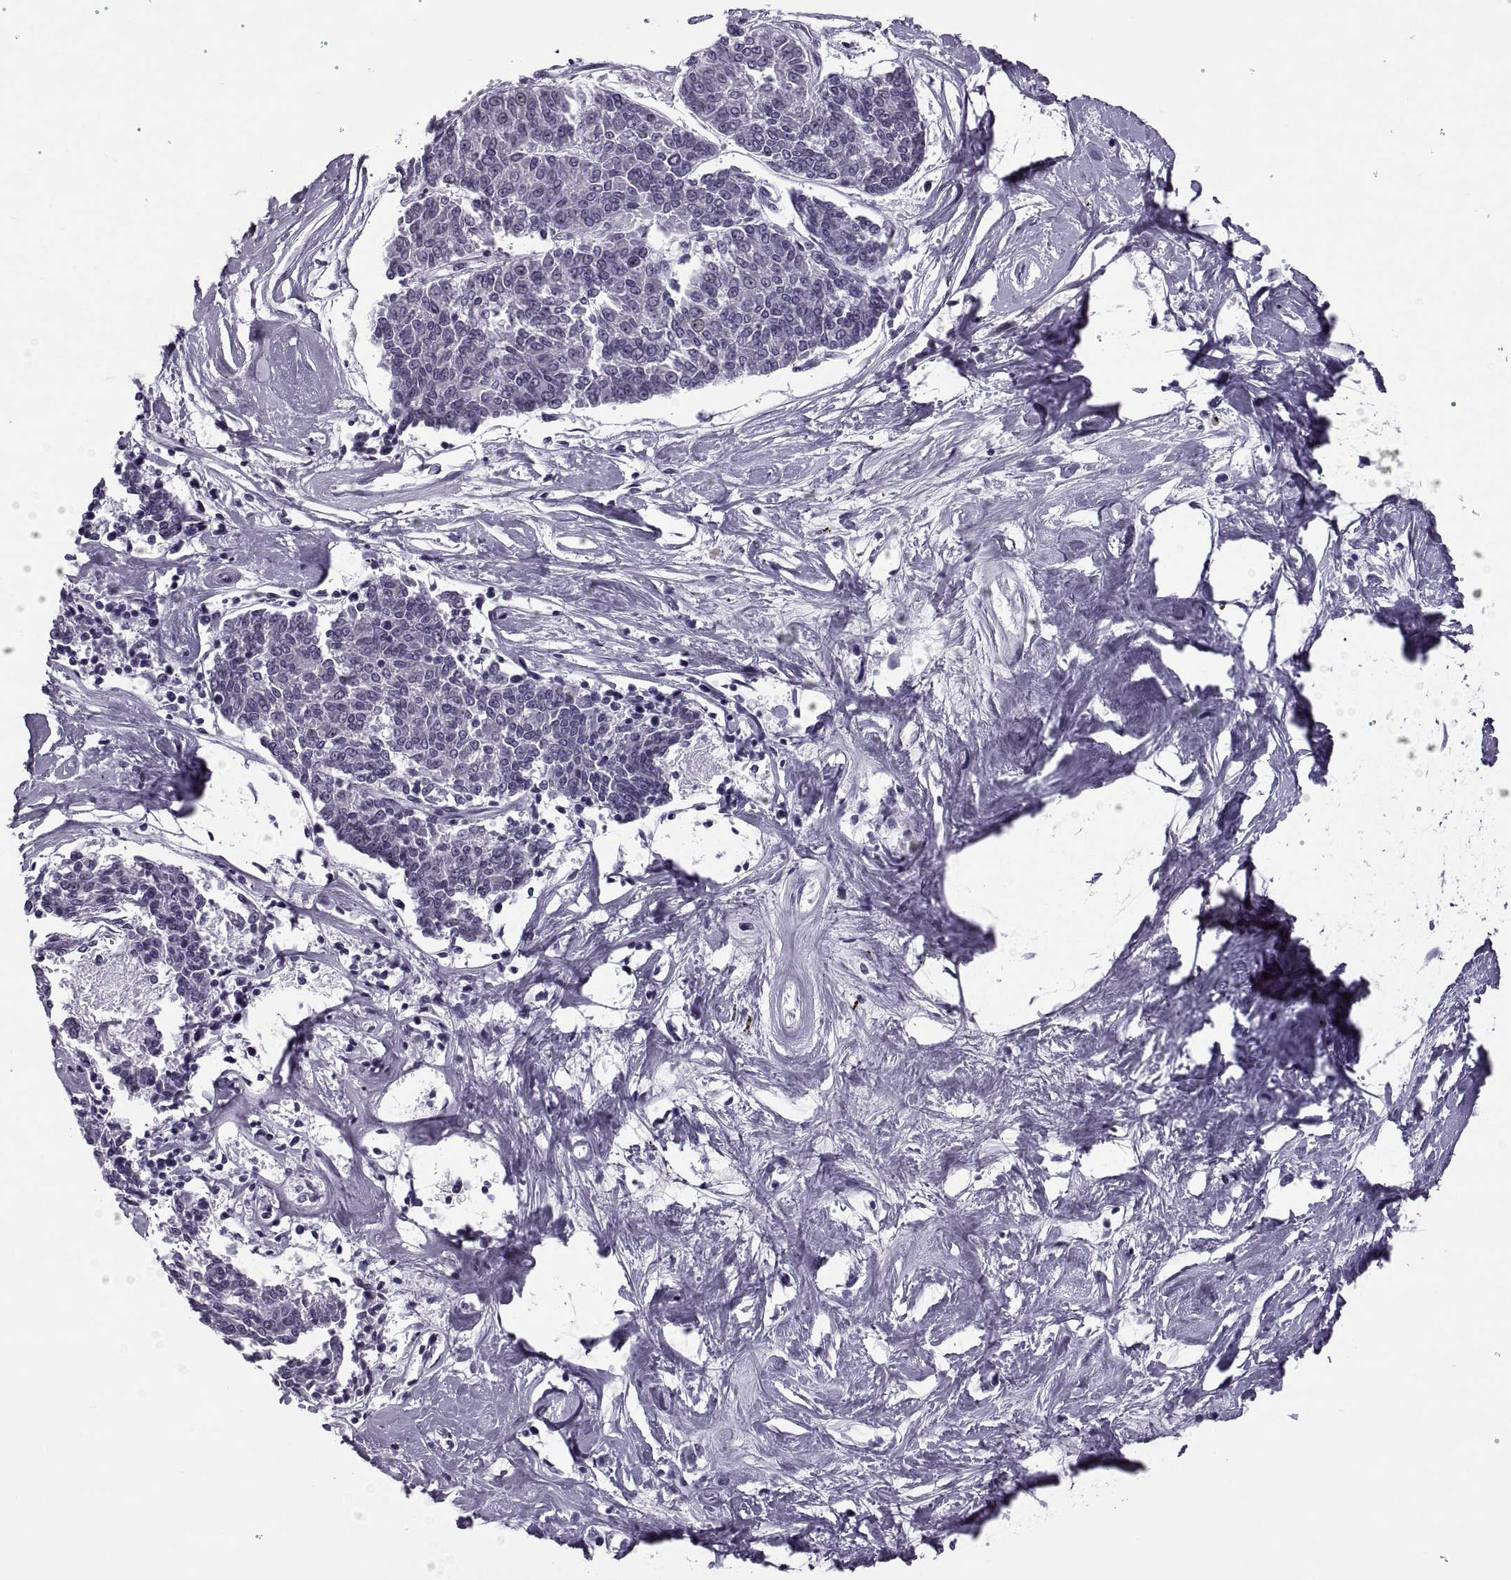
{"staining": {"intensity": "negative", "quantity": "none", "location": "none"}, "tissue": "melanoma", "cell_type": "Tumor cells", "image_type": "cancer", "snomed": [{"axis": "morphology", "description": "Malignant melanoma, NOS"}, {"axis": "topography", "description": "Skin"}], "caption": "Immunohistochemical staining of malignant melanoma exhibits no significant expression in tumor cells. The staining is performed using DAB brown chromogen with nuclei counter-stained in using hematoxylin.", "gene": "TBC1D3G", "patient": {"sex": "female", "age": 72}}